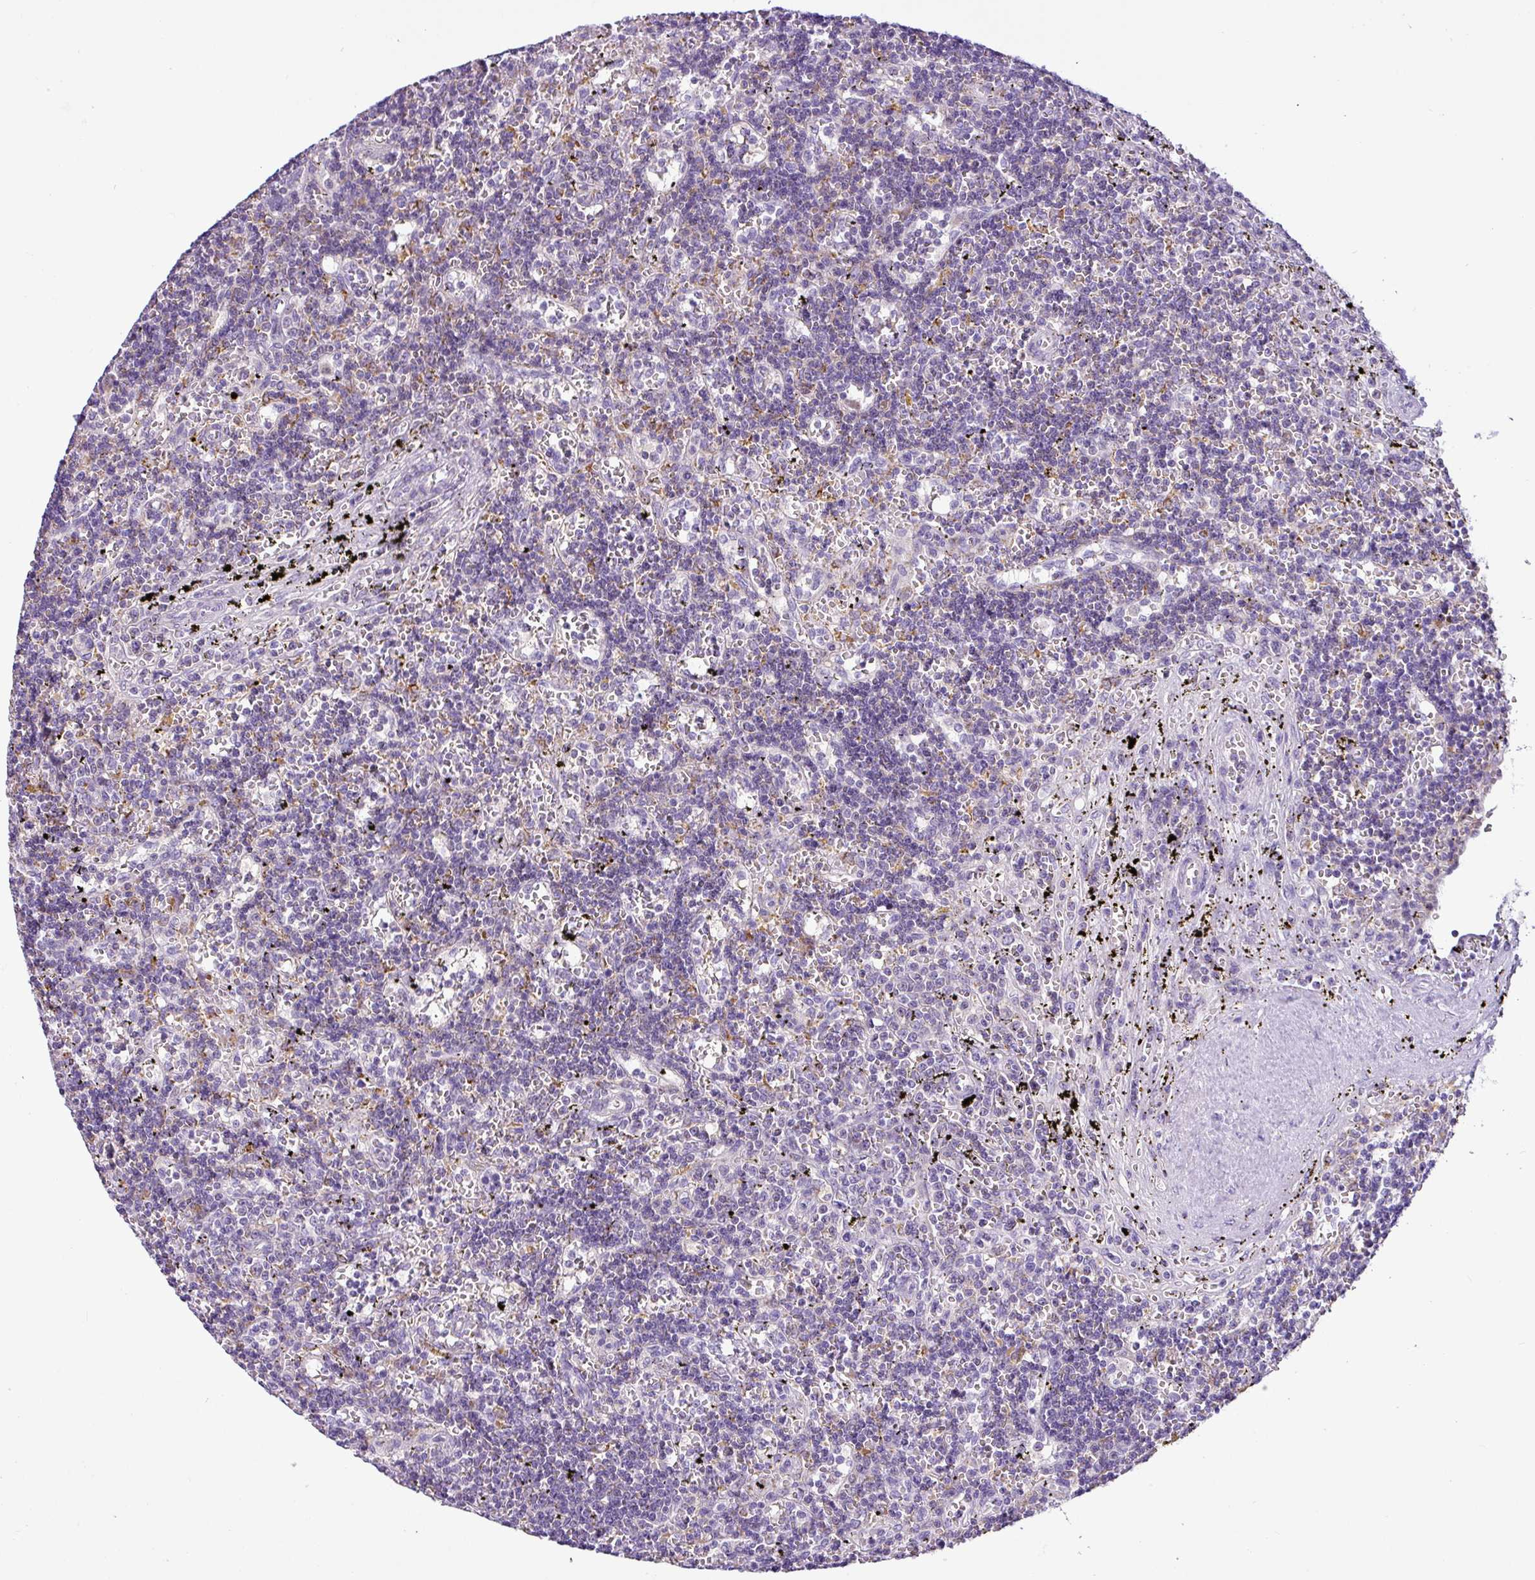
{"staining": {"intensity": "negative", "quantity": "none", "location": "none"}, "tissue": "lymphoma", "cell_type": "Tumor cells", "image_type": "cancer", "snomed": [{"axis": "morphology", "description": "Malignant lymphoma, non-Hodgkin's type, Low grade"}, {"axis": "topography", "description": "Spleen"}], "caption": "An IHC image of low-grade malignant lymphoma, non-Hodgkin's type is shown. There is no staining in tumor cells of low-grade malignant lymphoma, non-Hodgkin's type.", "gene": "HMCN2", "patient": {"sex": "male", "age": 60}}